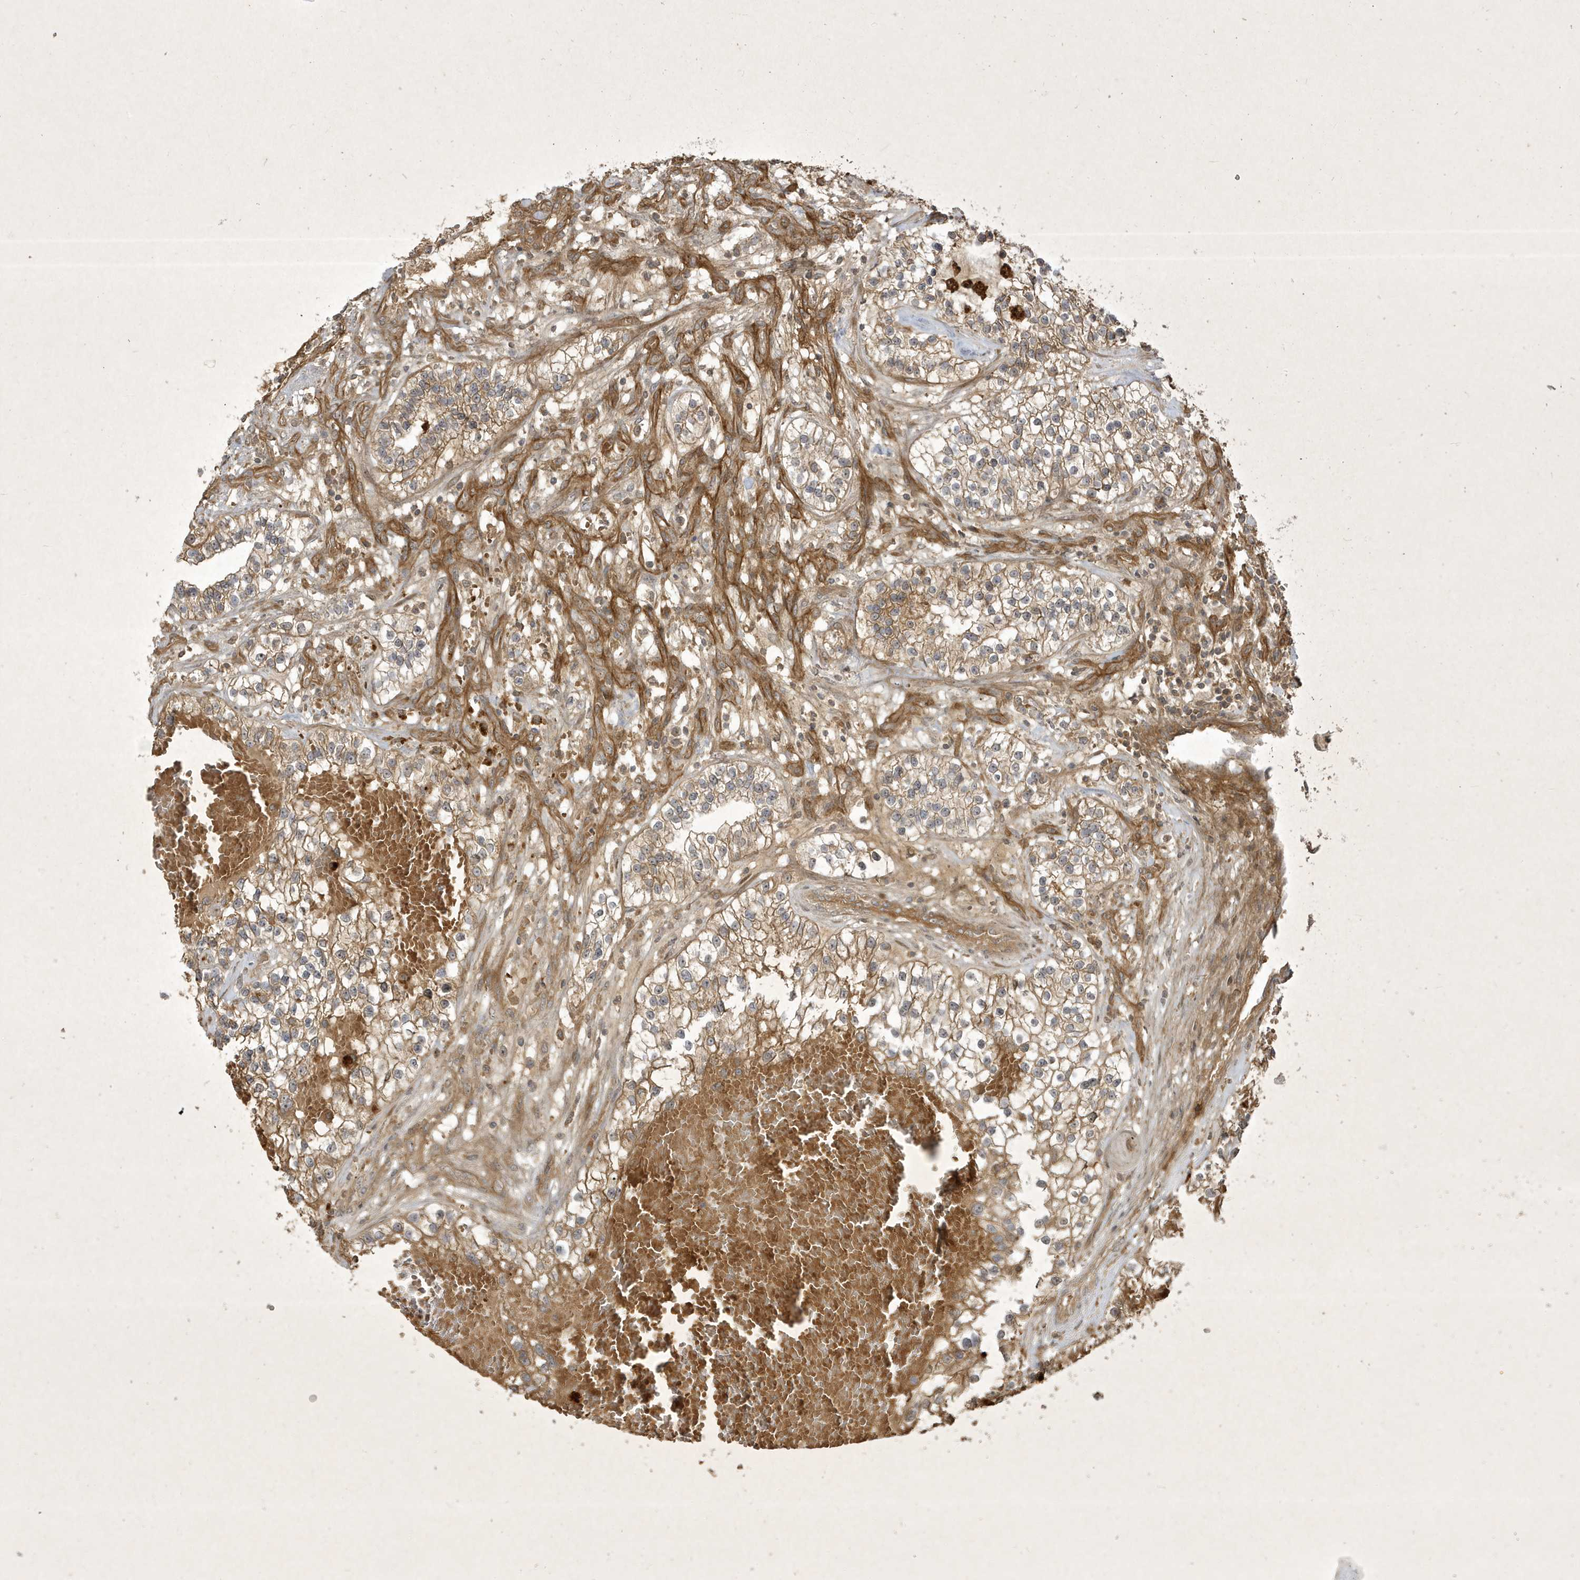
{"staining": {"intensity": "weak", "quantity": ">75%", "location": "cytoplasmic/membranous"}, "tissue": "renal cancer", "cell_type": "Tumor cells", "image_type": "cancer", "snomed": [{"axis": "morphology", "description": "Adenocarcinoma, NOS"}, {"axis": "topography", "description": "Kidney"}], "caption": "Adenocarcinoma (renal) stained with immunohistochemistry (IHC) reveals weak cytoplasmic/membranous staining in about >75% of tumor cells.", "gene": "FAM83C", "patient": {"sex": "female", "age": 57}}